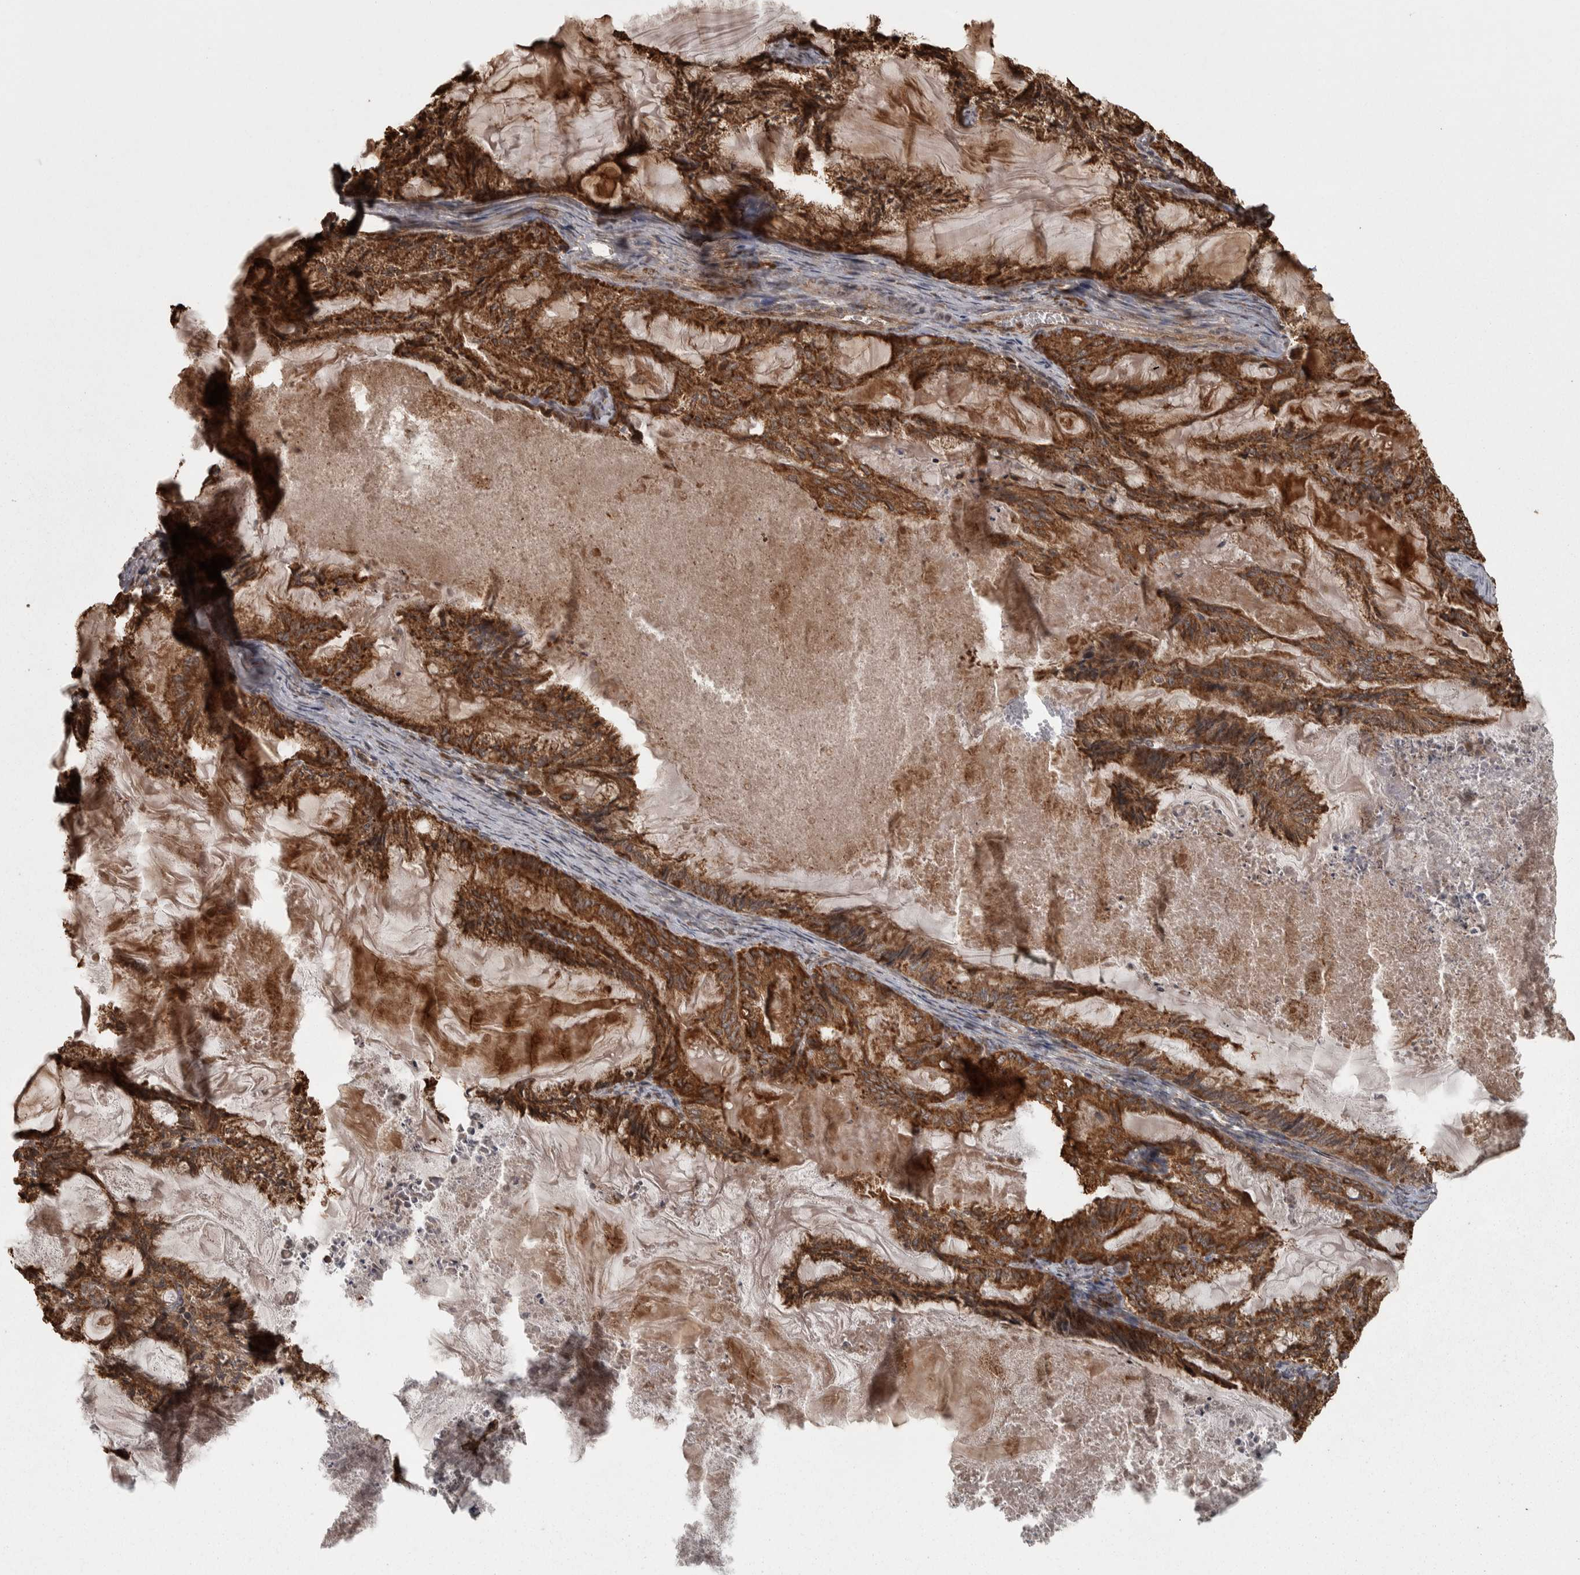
{"staining": {"intensity": "strong", "quantity": ">75%", "location": "cytoplasmic/membranous"}, "tissue": "endometrial cancer", "cell_type": "Tumor cells", "image_type": "cancer", "snomed": [{"axis": "morphology", "description": "Adenocarcinoma, NOS"}, {"axis": "topography", "description": "Endometrium"}], "caption": "Brown immunohistochemical staining in human endometrial adenocarcinoma demonstrates strong cytoplasmic/membranous positivity in about >75% of tumor cells. (Brightfield microscopy of DAB IHC at high magnification).", "gene": "AGBL3", "patient": {"sex": "female", "age": 86}}